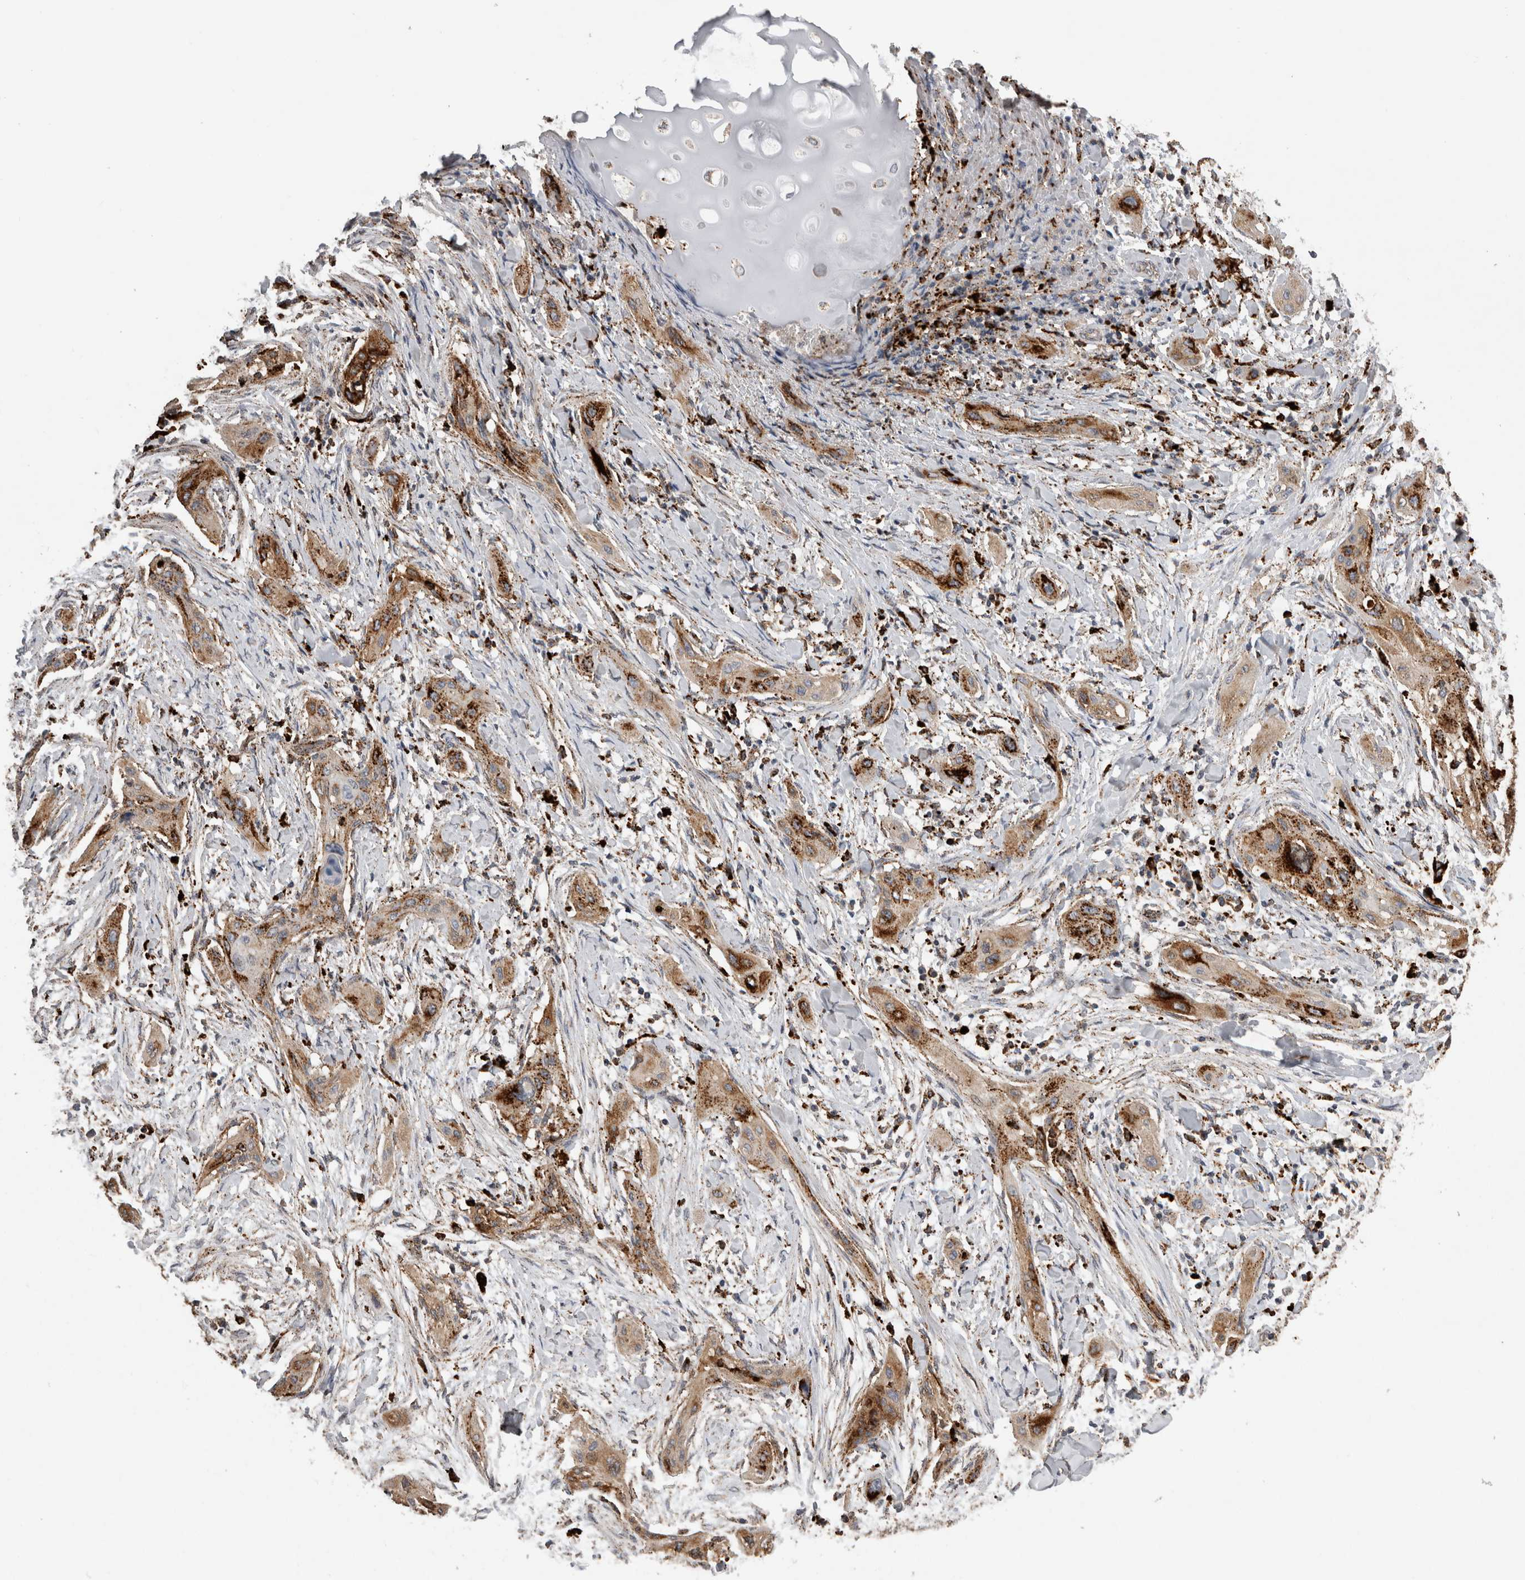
{"staining": {"intensity": "moderate", "quantity": ">75%", "location": "cytoplasmic/membranous"}, "tissue": "lung cancer", "cell_type": "Tumor cells", "image_type": "cancer", "snomed": [{"axis": "morphology", "description": "Squamous cell carcinoma, NOS"}, {"axis": "topography", "description": "Lung"}], "caption": "A high-resolution histopathology image shows immunohistochemistry staining of lung cancer, which shows moderate cytoplasmic/membranous positivity in about >75% of tumor cells.", "gene": "CTSZ", "patient": {"sex": "female", "age": 47}}